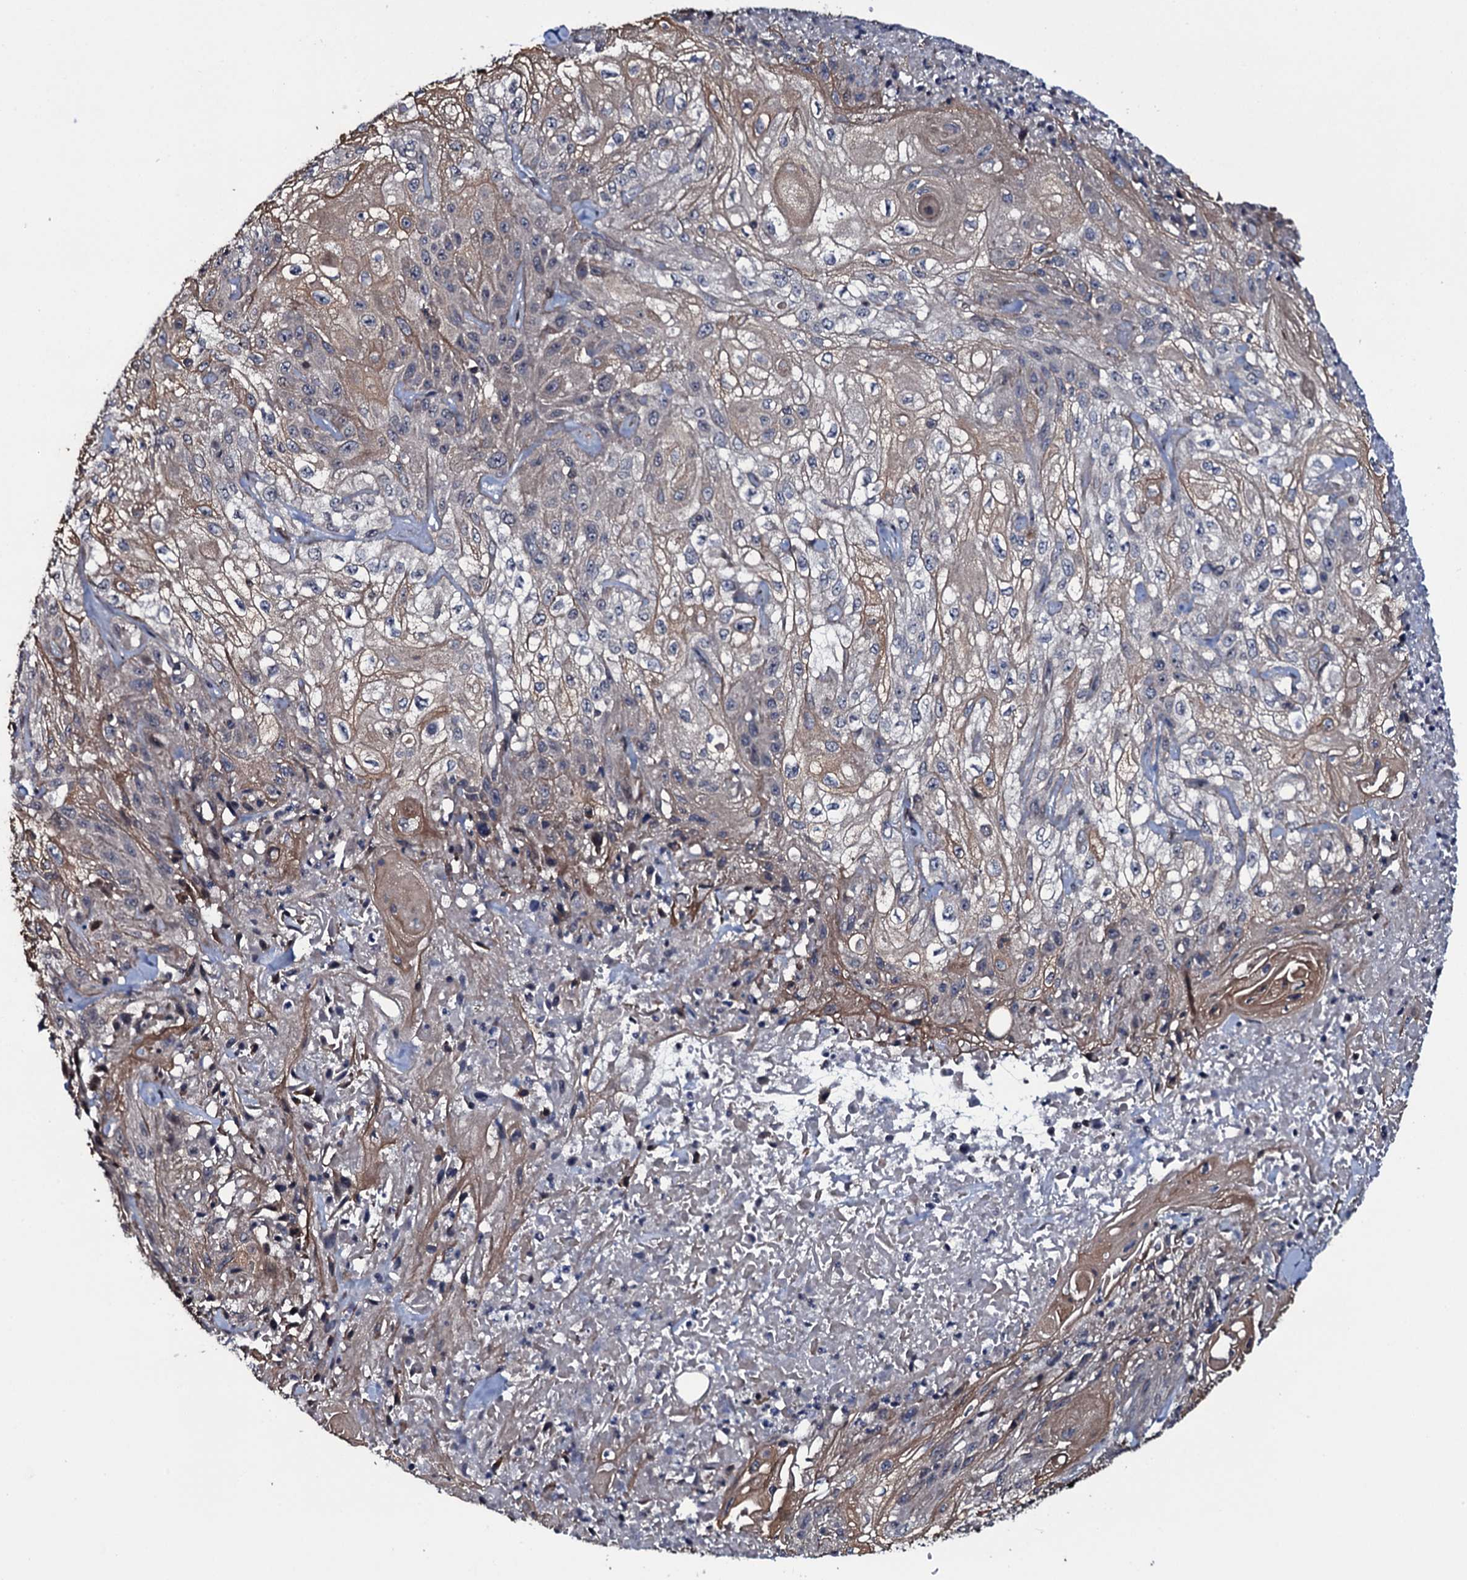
{"staining": {"intensity": "weak", "quantity": "25%-75%", "location": "cytoplasmic/membranous"}, "tissue": "skin cancer", "cell_type": "Tumor cells", "image_type": "cancer", "snomed": [{"axis": "morphology", "description": "Squamous cell carcinoma, NOS"}, {"axis": "morphology", "description": "Squamous cell carcinoma, metastatic, NOS"}, {"axis": "topography", "description": "Skin"}, {"axis": "topography", "description": "Lymph node"}], "caption": "High-magnification brightfield microscopy of skin cancer (metastatic squamous cell carcinoma) stained with DAB (brown) and counterstained with hematoxylin (blue). tumor cells exhibit weak cytoplasmic/membranous expression is seen in about25%-75% of cells.", "gene": "HDDC3", "patient": {"sex": "male", "age": 75}}